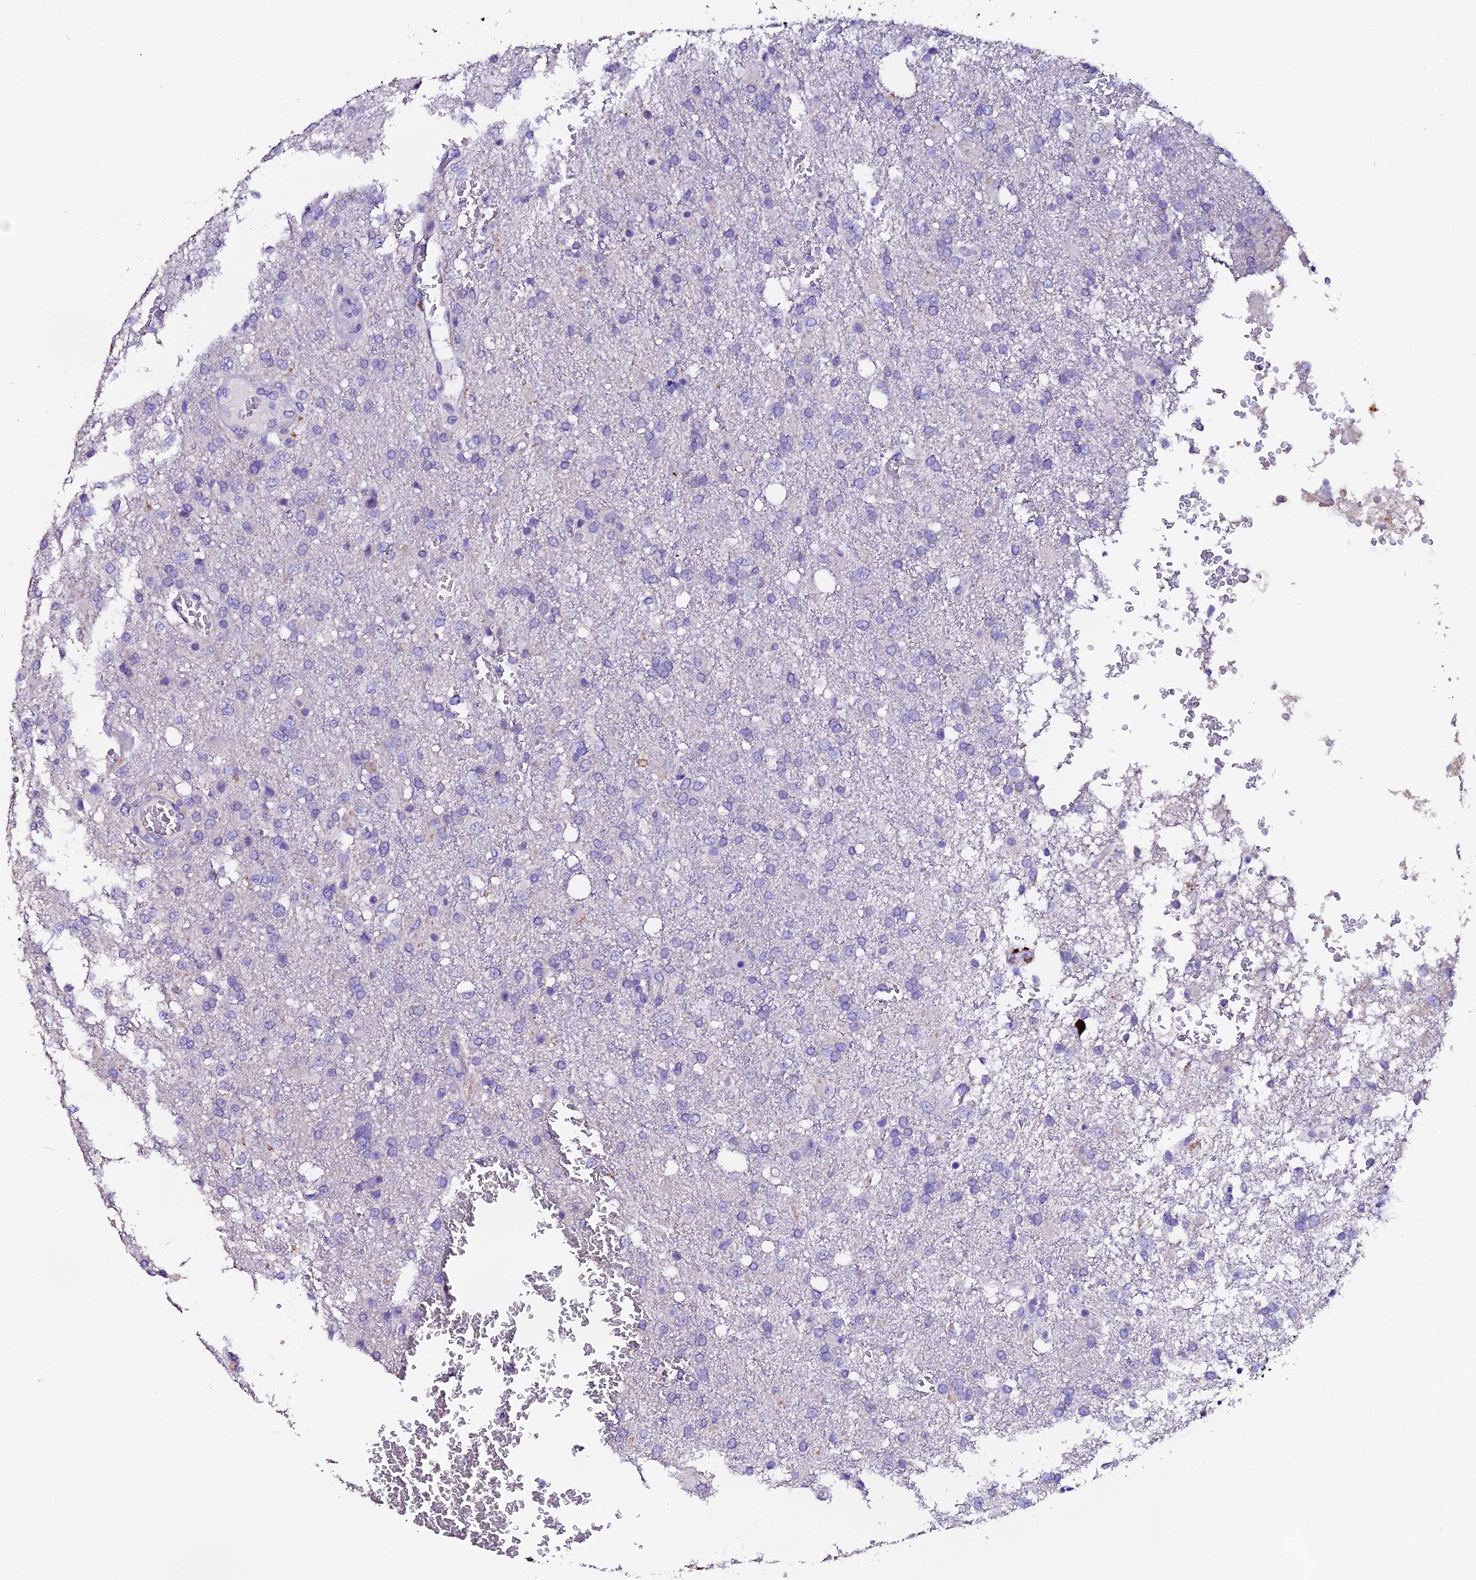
{"staining": {"intensity": "negative", "quantity": "none", "location": "none"}, "tissue": "glioma", "cell_type": "Tumor cells", "image_type": "cancer", "snomed": [{"axis": "morphology", "description": "Glioma, malignant, High grade"}, {"axis": "topography", "description": "Brain"}], "caption": "The histopathology image displays no significant expression in tumor cells of glioma.", "gene": "FBXW9", "patient": {"sex": "female", "age": 74}}